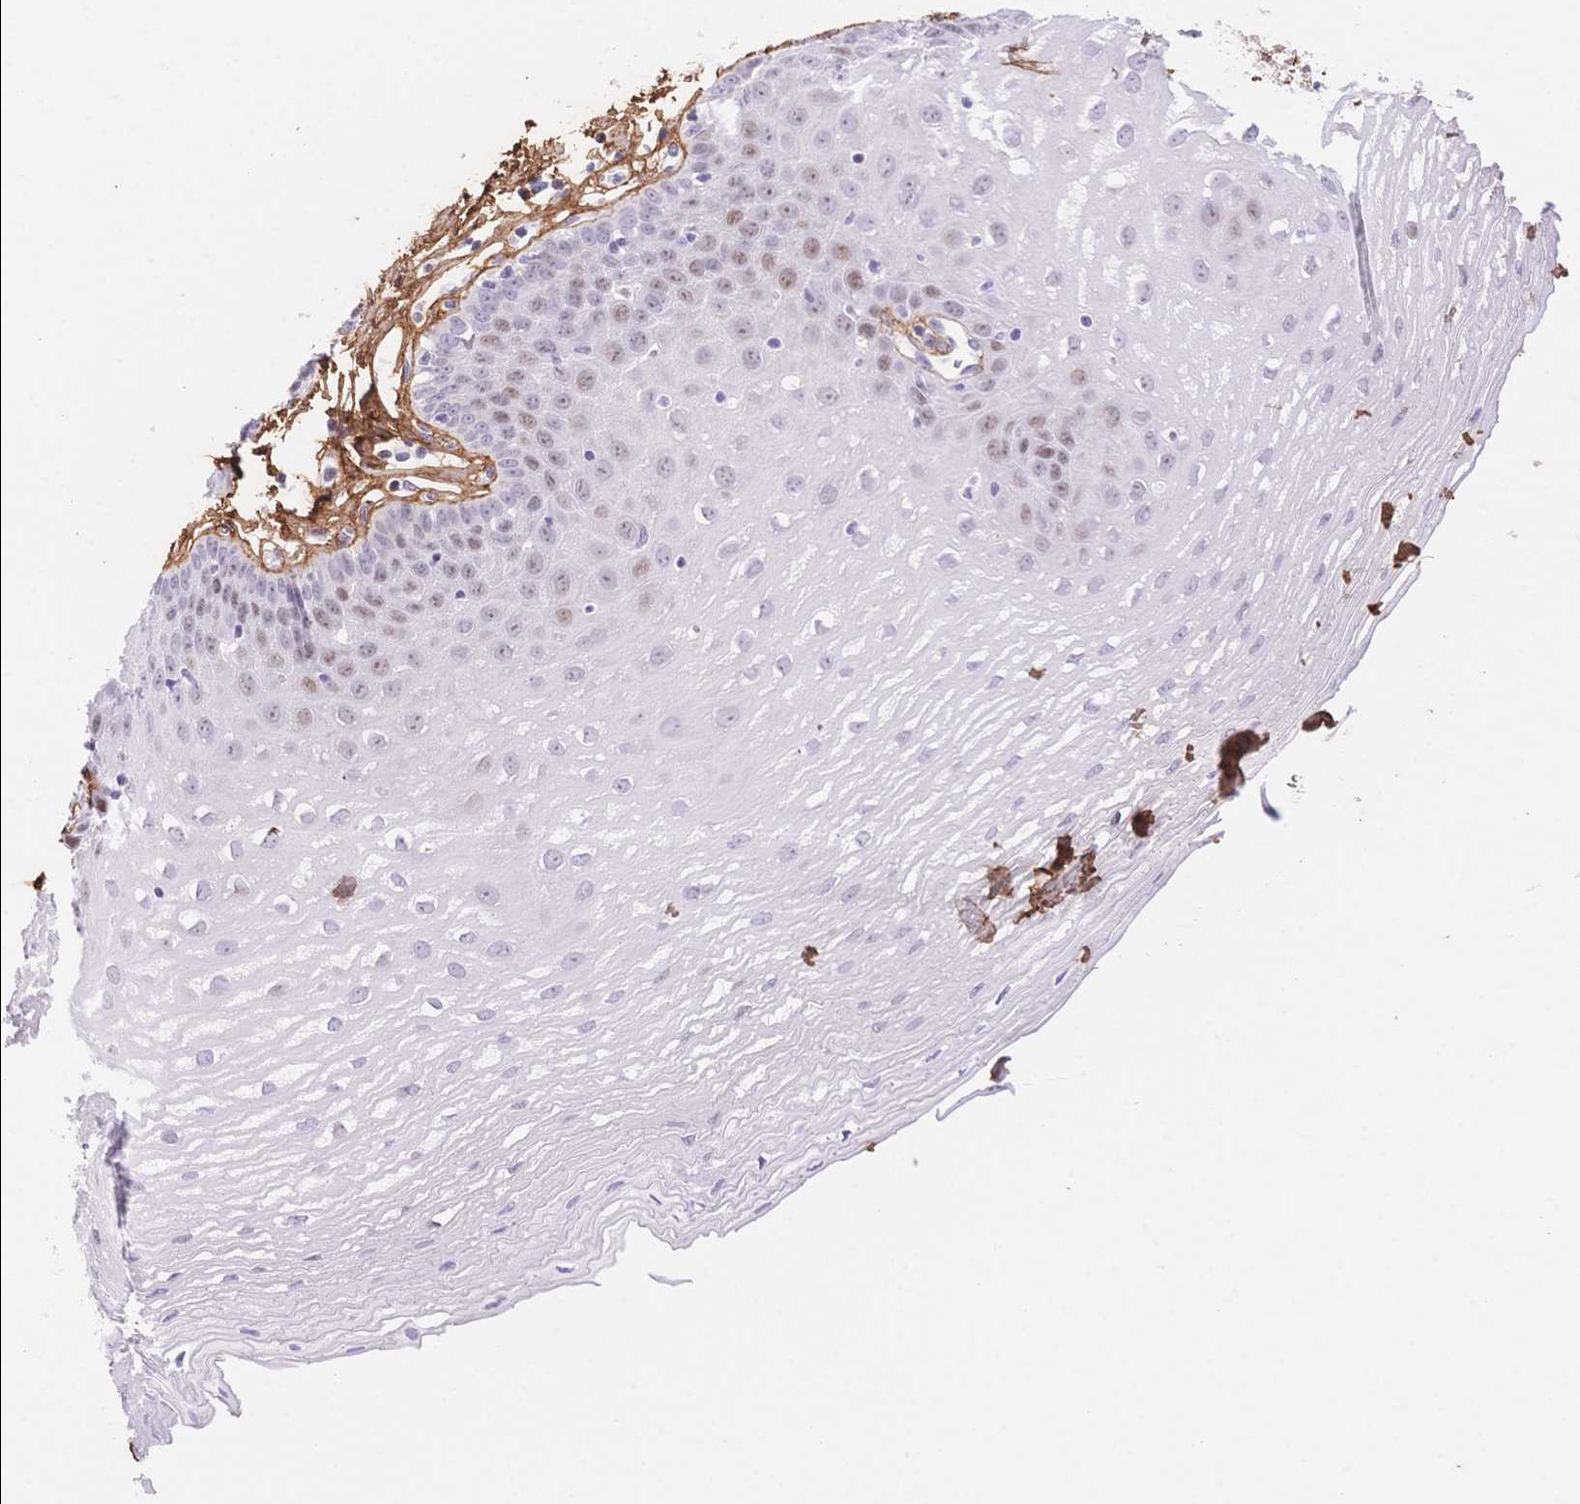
{"staining": {"intensity": "moderate", "quantity": "<25%", "location": "nuclear"}, "tissue": "esophagus", "cell_type": "Squamous epithelial cells", "image_type": "normal", "snomed": [{"axis": "morphology", "description": "Normal tissue, NOS"}, {"axis": "topography", "description": "Esophagus"}], "caption": "Immunohistochemical staining of unremarkable human esophagus reveals low levels of moderate nuclear expression in about <25% of squamous epithelial cells.", "gene": "PDZD2", "patient": {"sex": "female", "age": 81}}